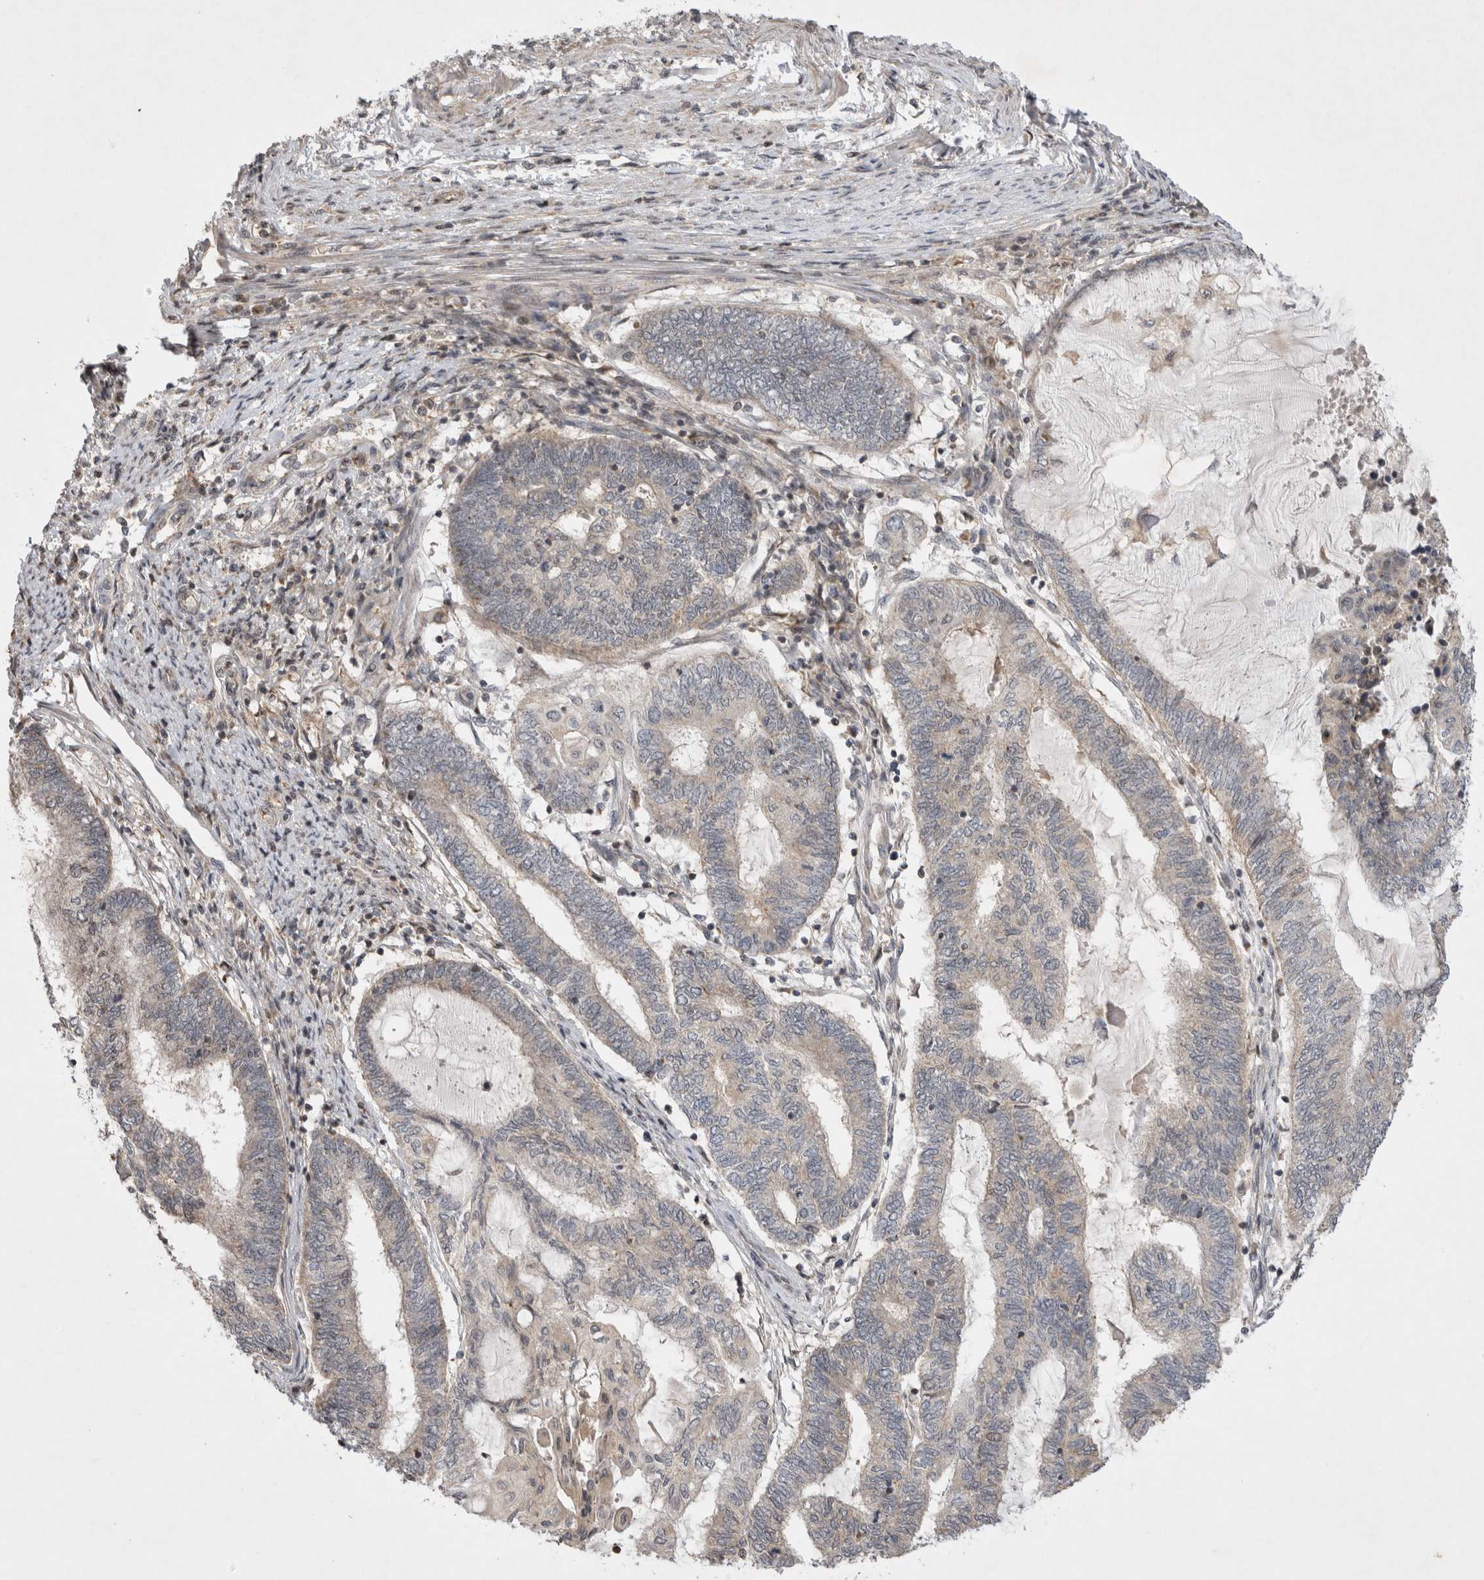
{"staining": {"intensity": "negative", "quantity": "none", "location": "none"}, "tissue": "endometrial cancer", "cell_type": "Tumor cells", "image_type": "cancer", "snomed": [{"axis": "morphology", "description": "Adenocarcinoma, NOS"}, {"axis": "topography", "description": "Uterus"}, {"axis": "topography", "description": "Endometrium"}], "caption": "This photomicrograph is of endometrial cancer (adenocarcinoma) stained with IHC to label a protein in brown with the nuclei are counter-stained blue. There is no staining in tumor cells.", "gene": "EIF2AK1", "patient": {"sex": "female", "age": 70}}